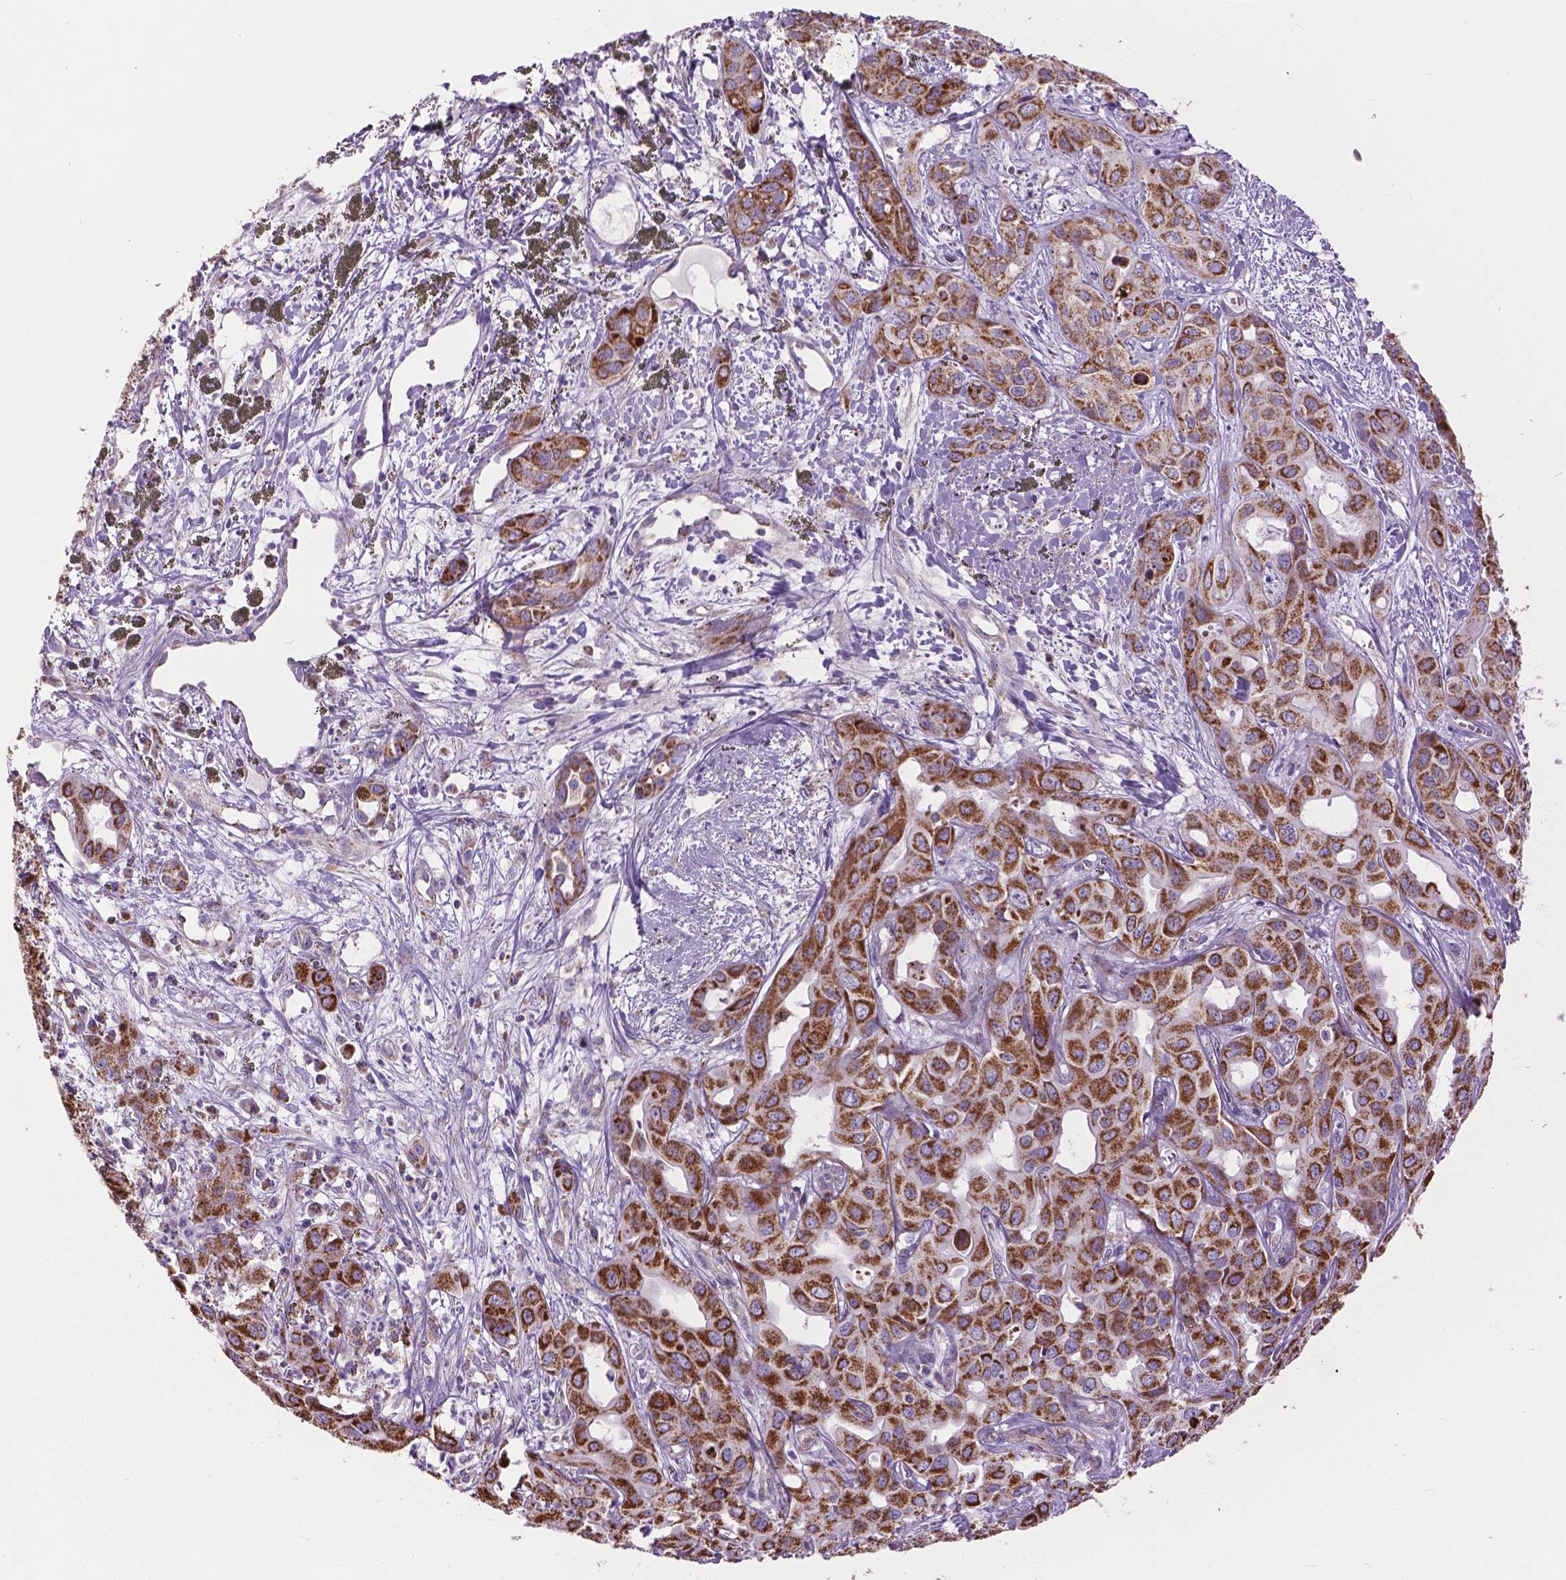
{"staining": {"intensity": "strong", "quantity": ">75%", "location": "cytoplasmic/membranous"}, "tissue": "liver cancer", "cell_type": "Tumor cells", "image_type": "cancer", "snomed": [{"axis": "morphology", "description": "Cholangiocarcinoma"}, {"axis": "topography", "description": "Liver"}], "caption": "Brown immunohistochemical staining in human liver cancer exhibits strong cytoplasmic/membranous expression in approximately >75% of tumor cells.", "gene": "VDAC1", "patient": {"sex": "female", "age": 60}}